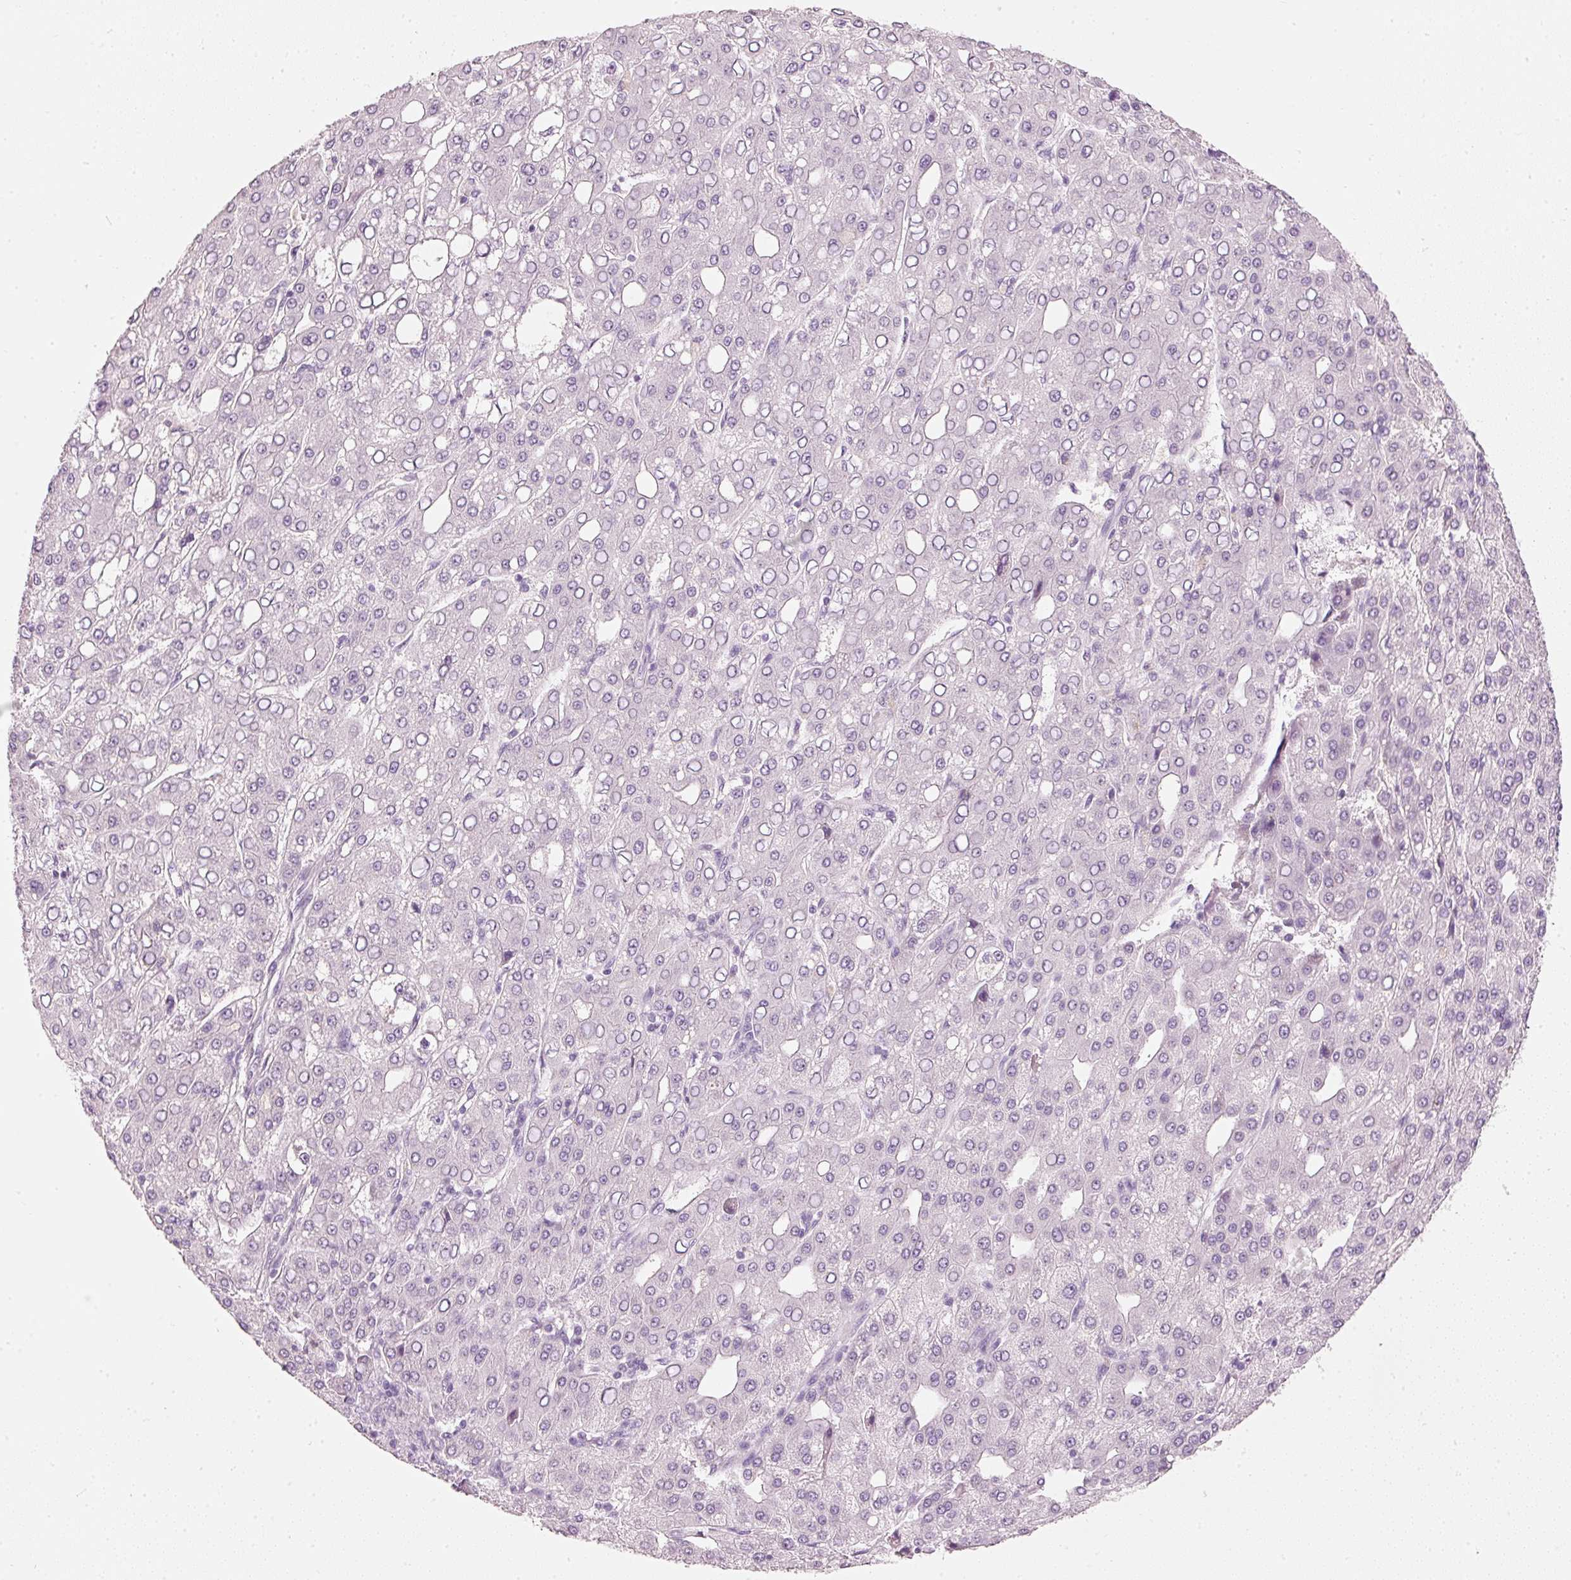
{"staining": {"intensity": "negative", "quantity": "none", "location": "none"}, "tissue": "liver cancer", "cell_type": "Tumor cells", "image_type": "cancer", "snomed": [{"axis": "morphology", "description": "Carcinoma, Hepatocellular, NOS"}, {"axis": "topography", "description": "Liver"}], "caption": "Hepatocellular carcinoma (liver) was stained to show a protein in brown. There is no significant expression in tumor cells.", "gene": "PDXDC1", "patient": {"sex": "male", "age": 65}}